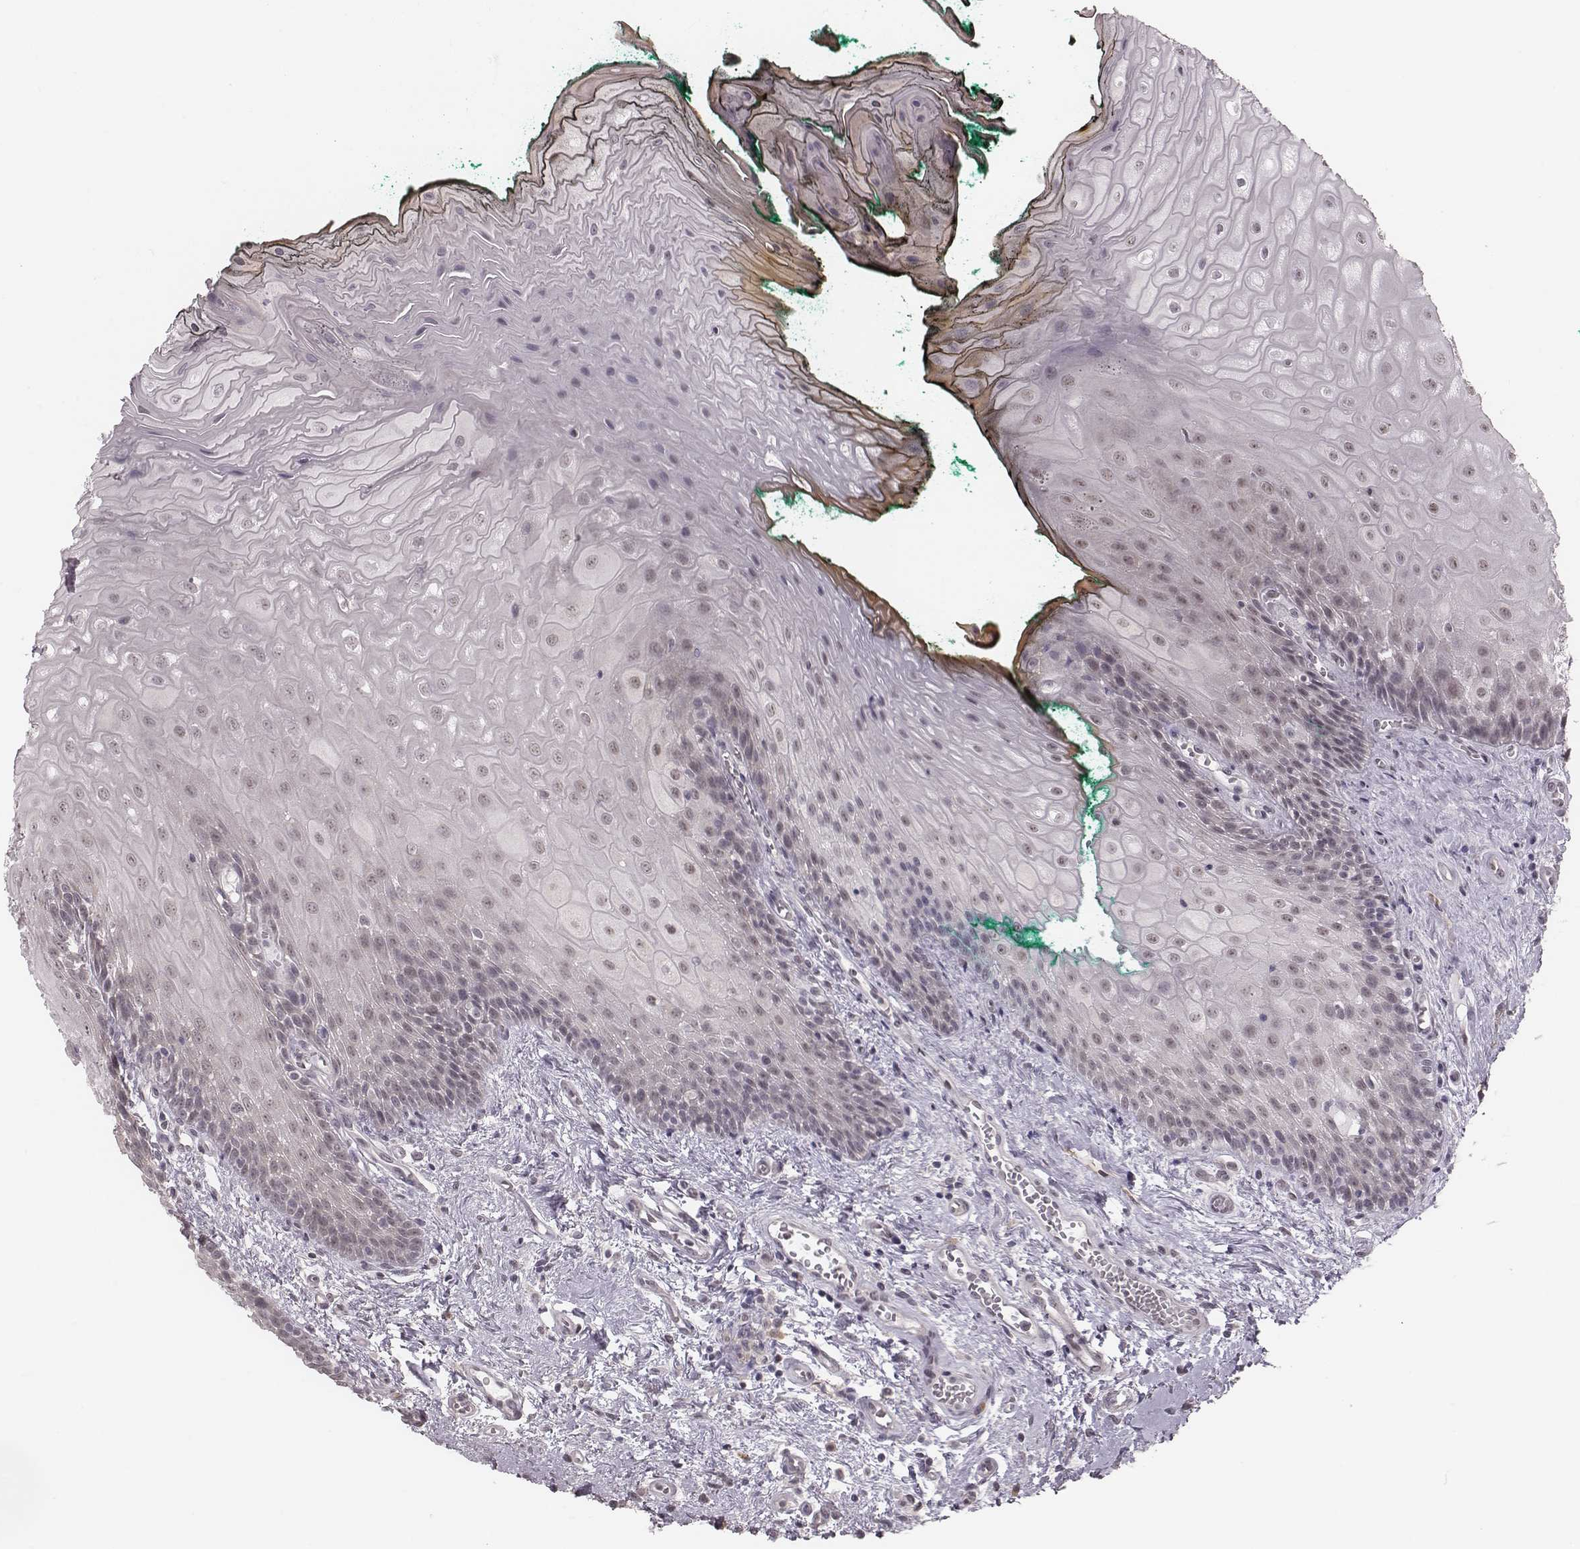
{"staining": {"intensity": "negative", "quantity": "none", "location": "none"}, "tissue": "oral mucosa", "cell_type": "Squamous epithelial cells", "image_type": "normal", "snomed": [{"axis": "morphology", "description": "Normal tissue, NOS"}, {"axis": "topography", "description": "Oral tissue"}], "caption": "High power microscopy image of an immunohistochemistry (IHC) micrograph of normal oral mucosa, revealing no significant staining in squamous epithelial cells.", "gene": "RPGRIP1", "patient": {"sex": "female", "age": 68}}